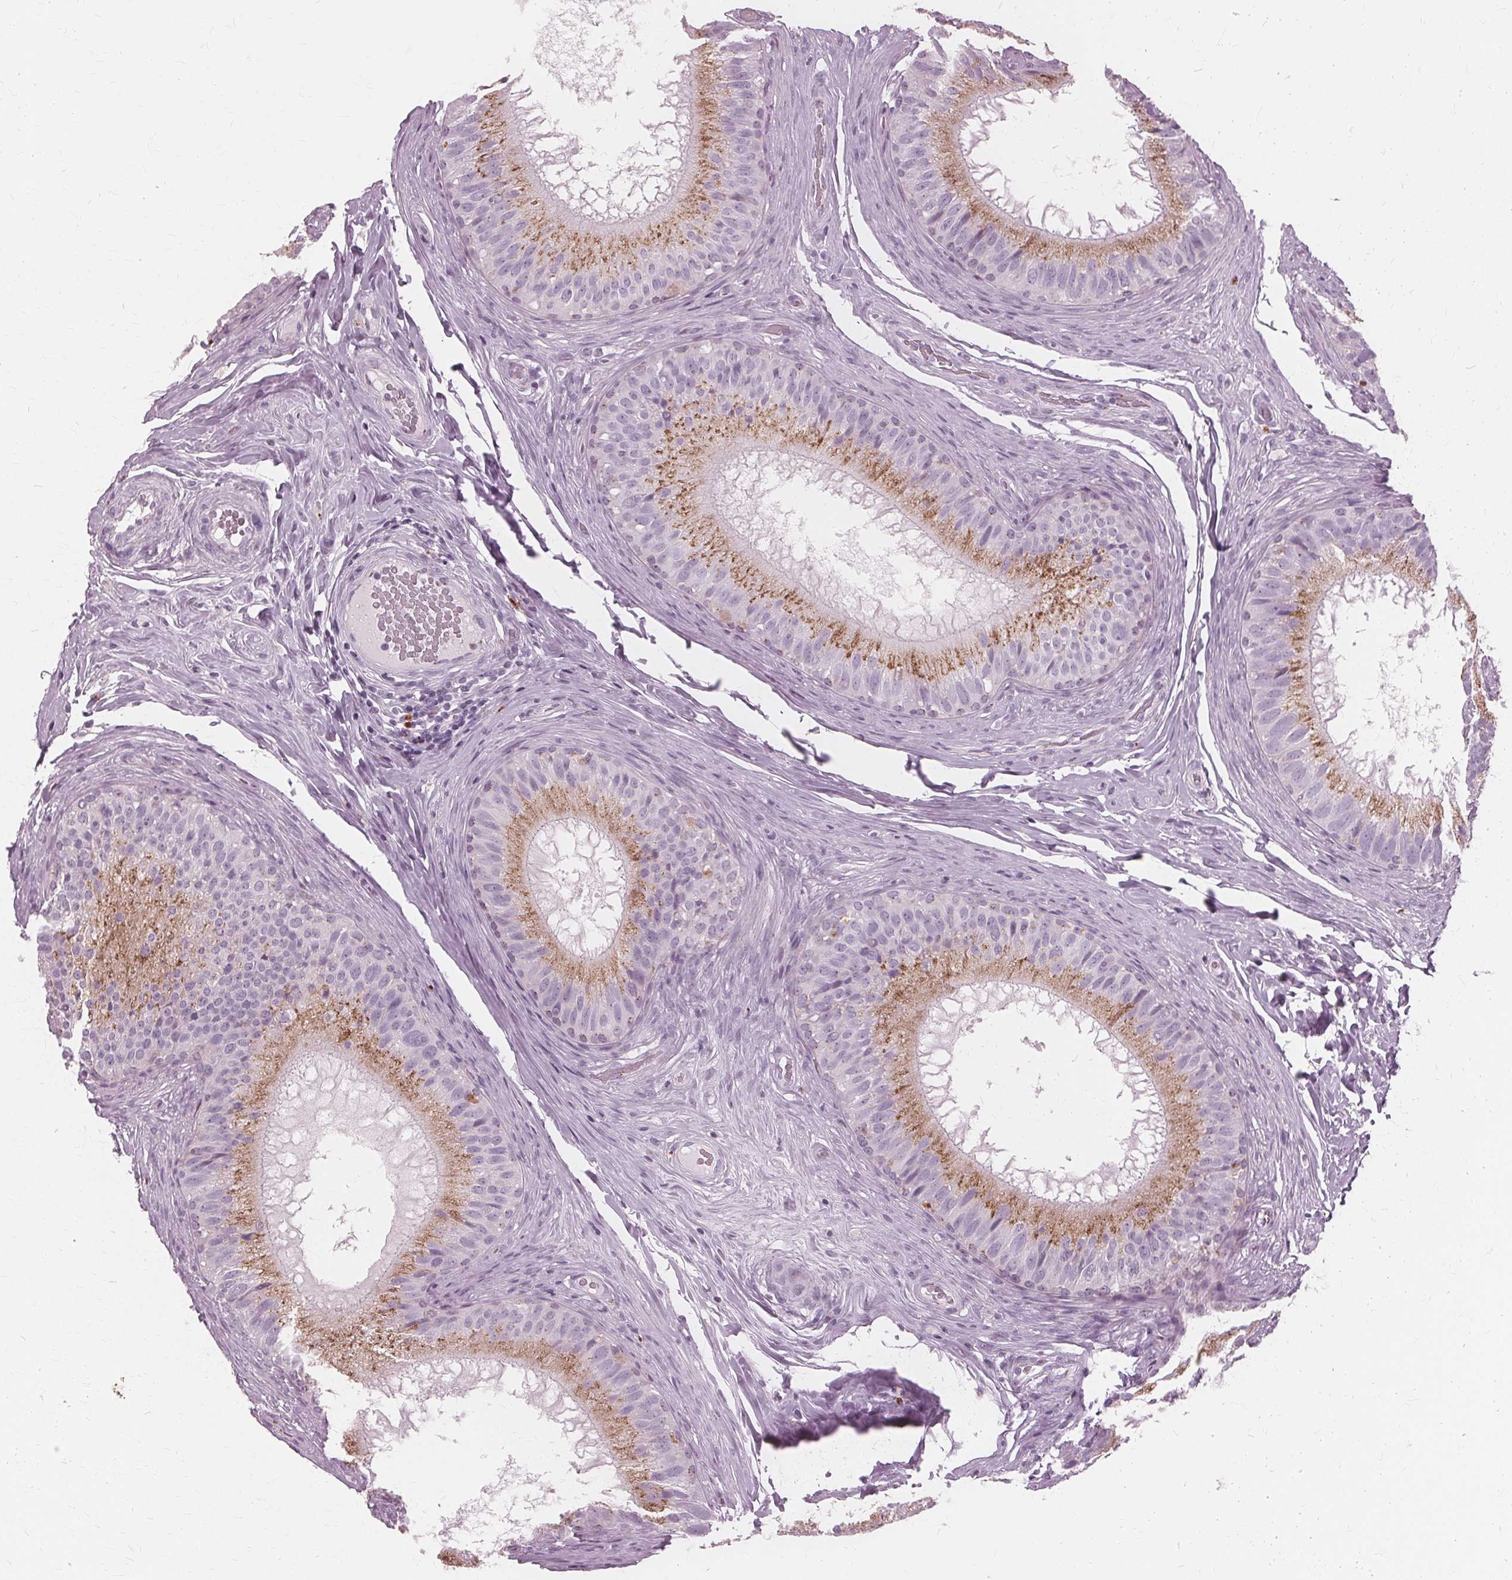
{"staining": {"intensity": "moderate", "quantity": "25%-75%", "location": "cytoplasmic/membranous"}, "tissue": "epididymis", "cell_type": "Glandular cells", "image_type": "normal", "snomed": [{"axis": "morphology", "description": "Normal tissue, NOS"}, {"axis": "topography", "description": "Epididymis"}], "caption": "Moderate cytoplasmic/membranous protein positivity is appreciated in approximately 25%-75% of glandular cells in epididymis. (DAB (3,3'-diaminobenzidine) = brown stain, brightfield microscopy at high magnification).", "gene": "DNASE2", "patient": {"sex": "male", "age": 34}}